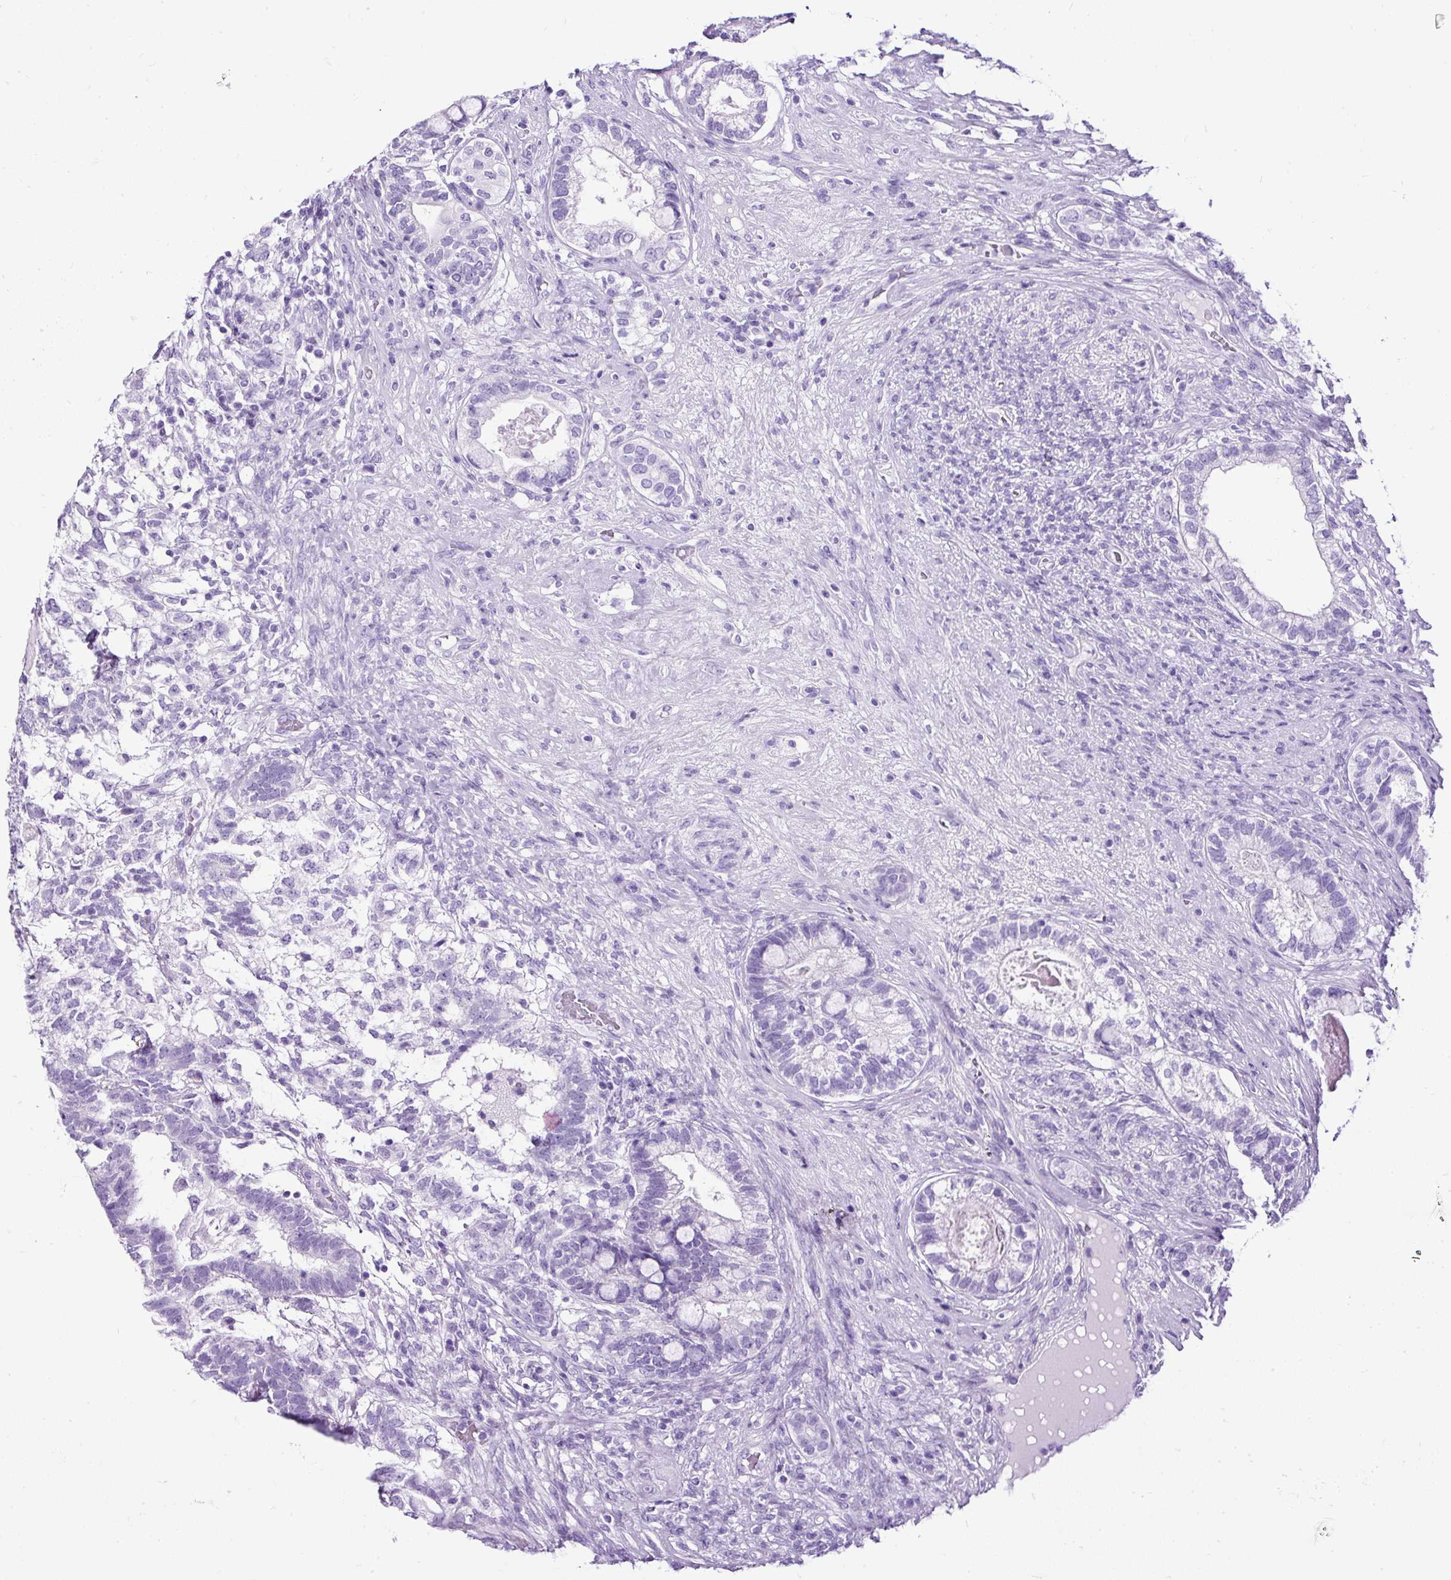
{"staining": {"intensity": "negative", "quantity": "none", "location": "none"}, "tissue": "testis cancer", "cell_type": "Tumor cells", "image_type": "cancer", "snomed": [{"axis": "morphology", "description": "Seminoma, NOS"}, {"axis": "morphology", "description": "Carcinoma, Embryonal, NOS"}, {"axis": "topography", "description": "Testis"}], "caption": "High magnification brightfield microscopy of seminoma (testis) stained with DAB (brown) and counterstained with hematoxylin (blue): tumor cells show no significant expression.", "gene": "PDIA2", "patient": {"sex": "male", "age": 41}}